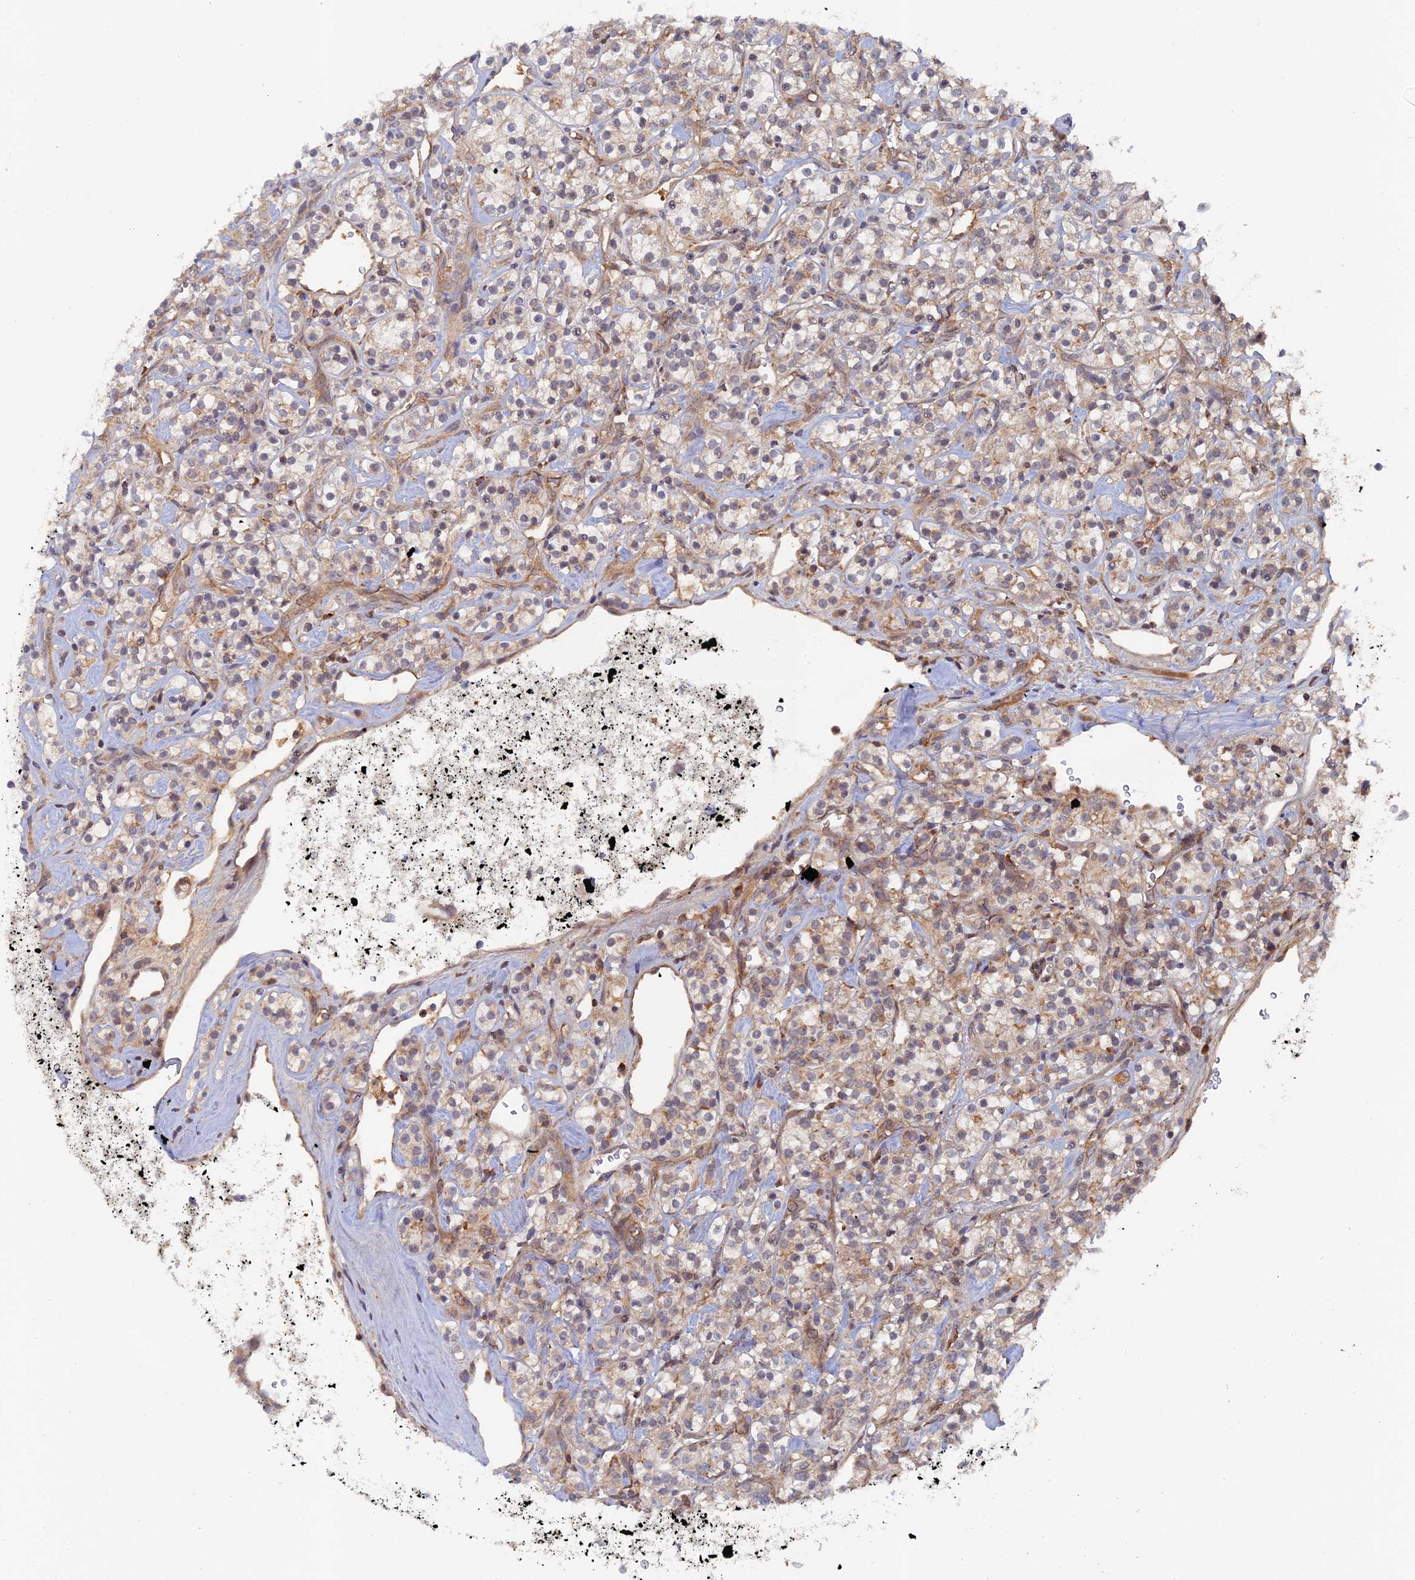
{"staining": {"intensity": "weak", "quantity": ">75%", "location": "cytoplasmic/membranous"}, "tissue": "renal cancer", "cell_type": "Tumor cells", "image_type": "cancer", "snomed": [{"axis": "morphology", "description": "Adenocarcinoma, NOS"}, {"axis": "topography", "description": "Kidney"}], "caption": "Protein expression analysis of human renal adenocarcinoma reveals weak cytoplasmic/membranous expression in about >75% of tumor cells. Nuclei are stained in blue.", "gene": "RAB15", "patient": {"sex": "male", "age": 77}}